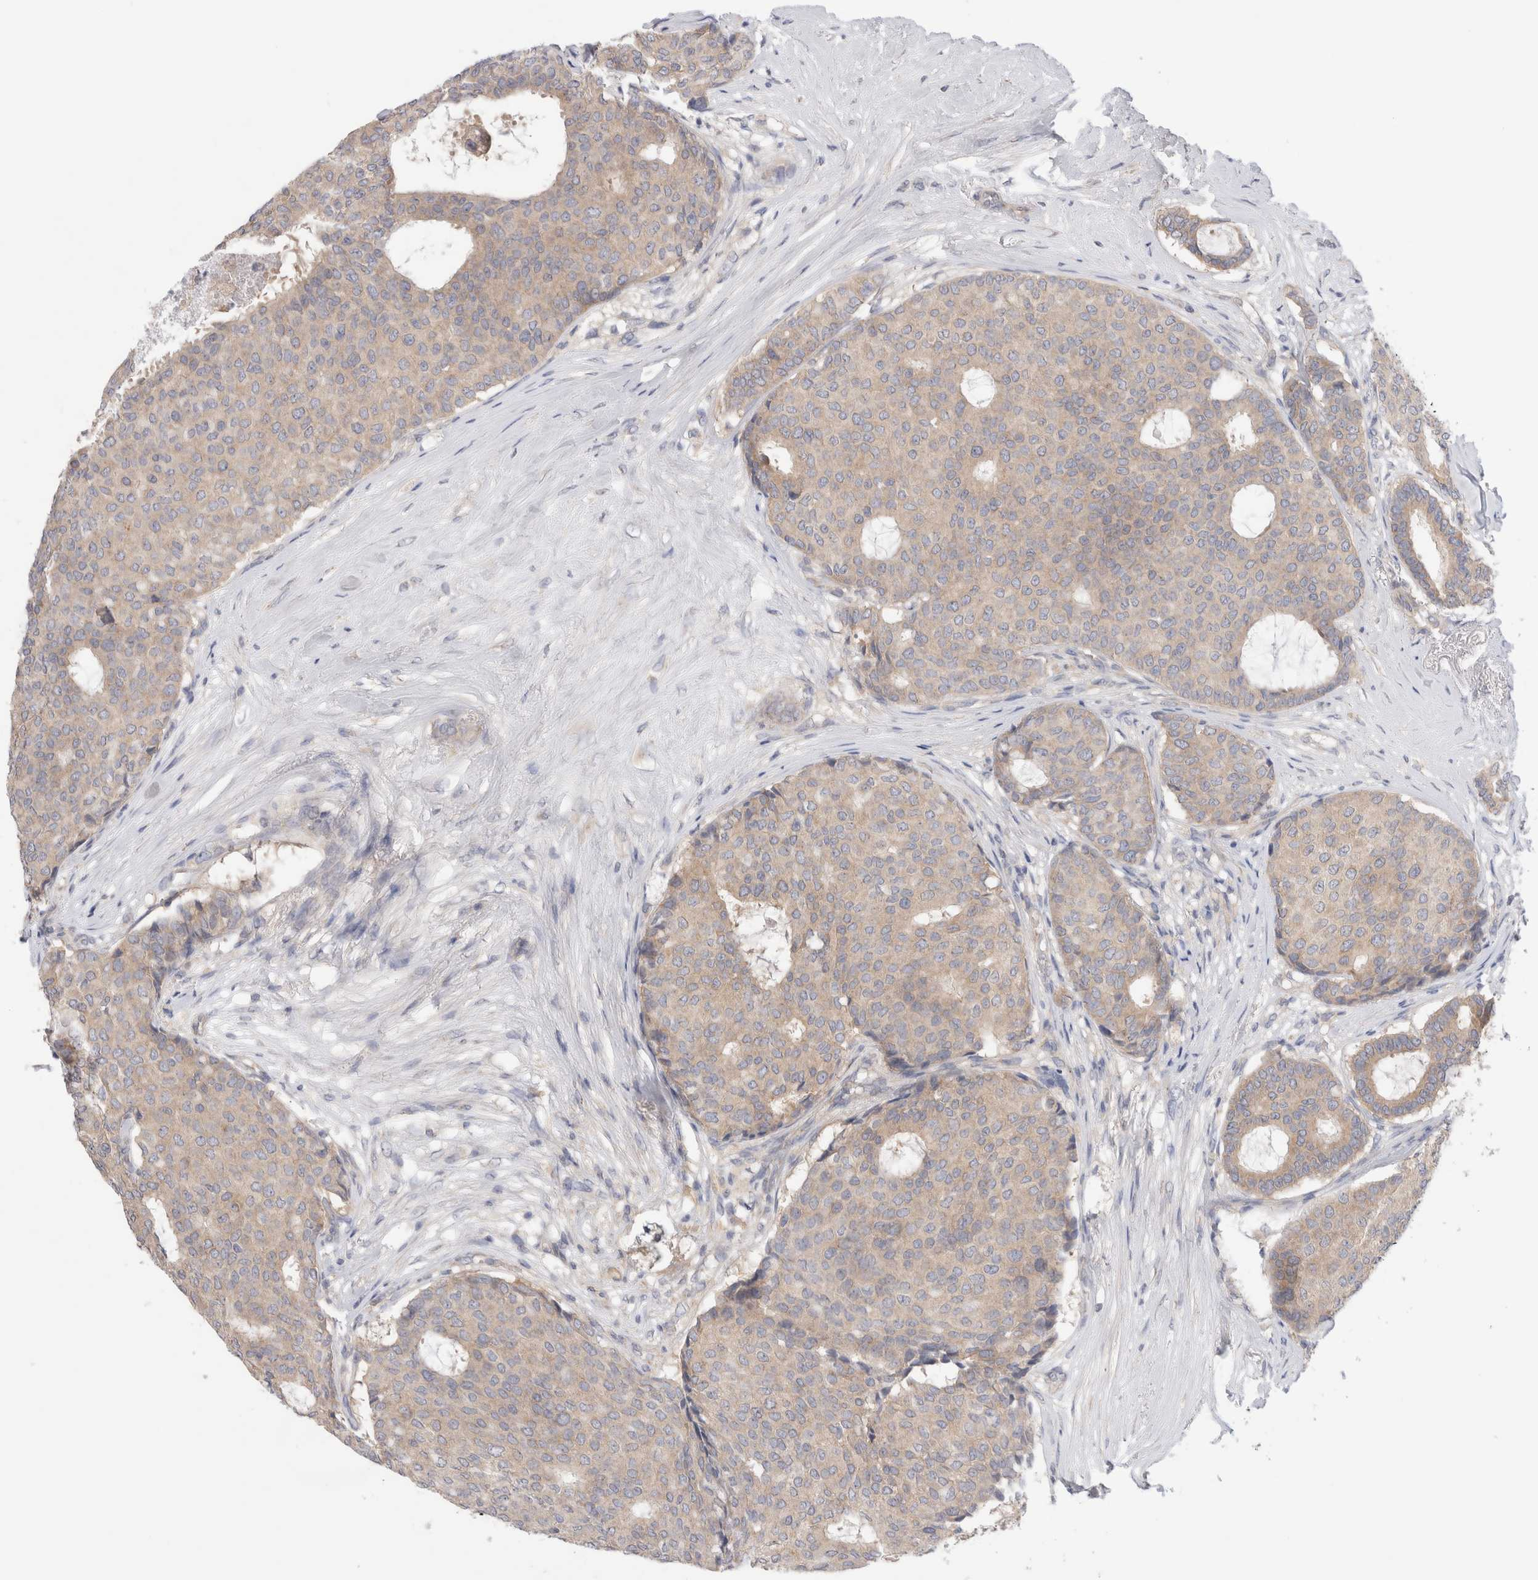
{"staining": {"intensity": "weak", "quantity": ">75%", "location": "cytoplasmic/membranous"}, "tissue": "breast cancer", "cell_type": "Tumor cells", "image_type": "cancer", "snomed": [{"axis": "morphology", "description": "Duct carcinoma"}, {"axis": "topography", "description": "Breast"}], "caption": "Immunohistochemistry (IHC) (DAB) staining of human breast intraductal carcinoma reveals weak cytoplasmic/membranous protein expression in about >75% of tumor cells.", "gene": "IFT74", "patient": {"sex": "female", "age": 75}}